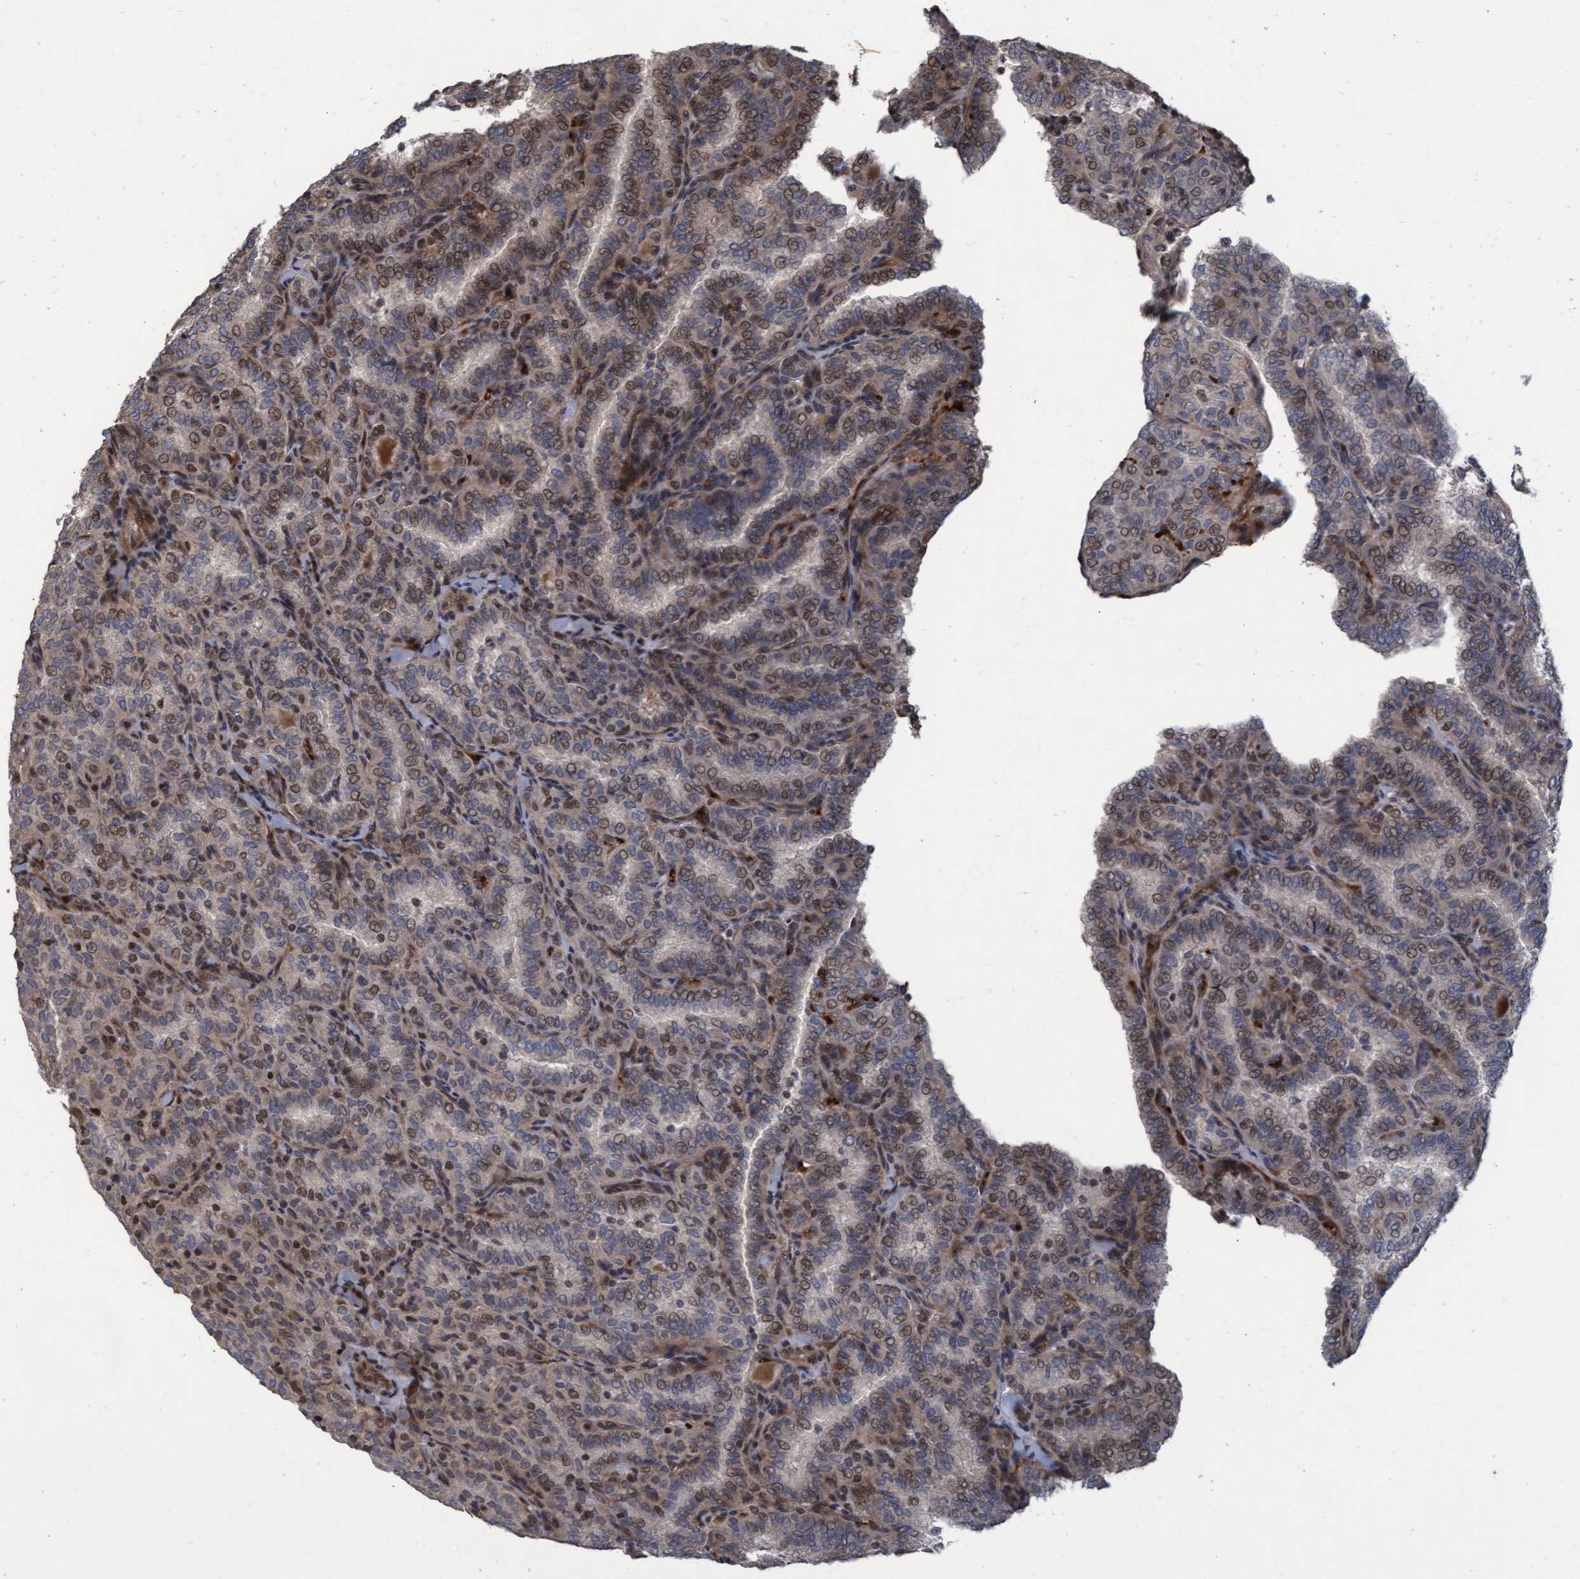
{"staining": {"intensity": "weak", "quantity": ">75%", "location": "cytoplasmic/membranous,nuclear"}, "tissue": "thyroid cancer", "cell_type": "Tumor cells", "image_type": "cancer", "snomed": [{"axis": "morphology", "description": "Papillary adenocarcinoma, NOS"}, {"axis": "topography", "description": "Thyroid gland"}], "caption": "Human thyroid cancer stained with a brown dye shows weak cytoplasmic/membranous and nuclear positive positivity in about >75% of tumor cells.", "gene": "KCNC2", "patient": {"sex": "female", "age": 30}}